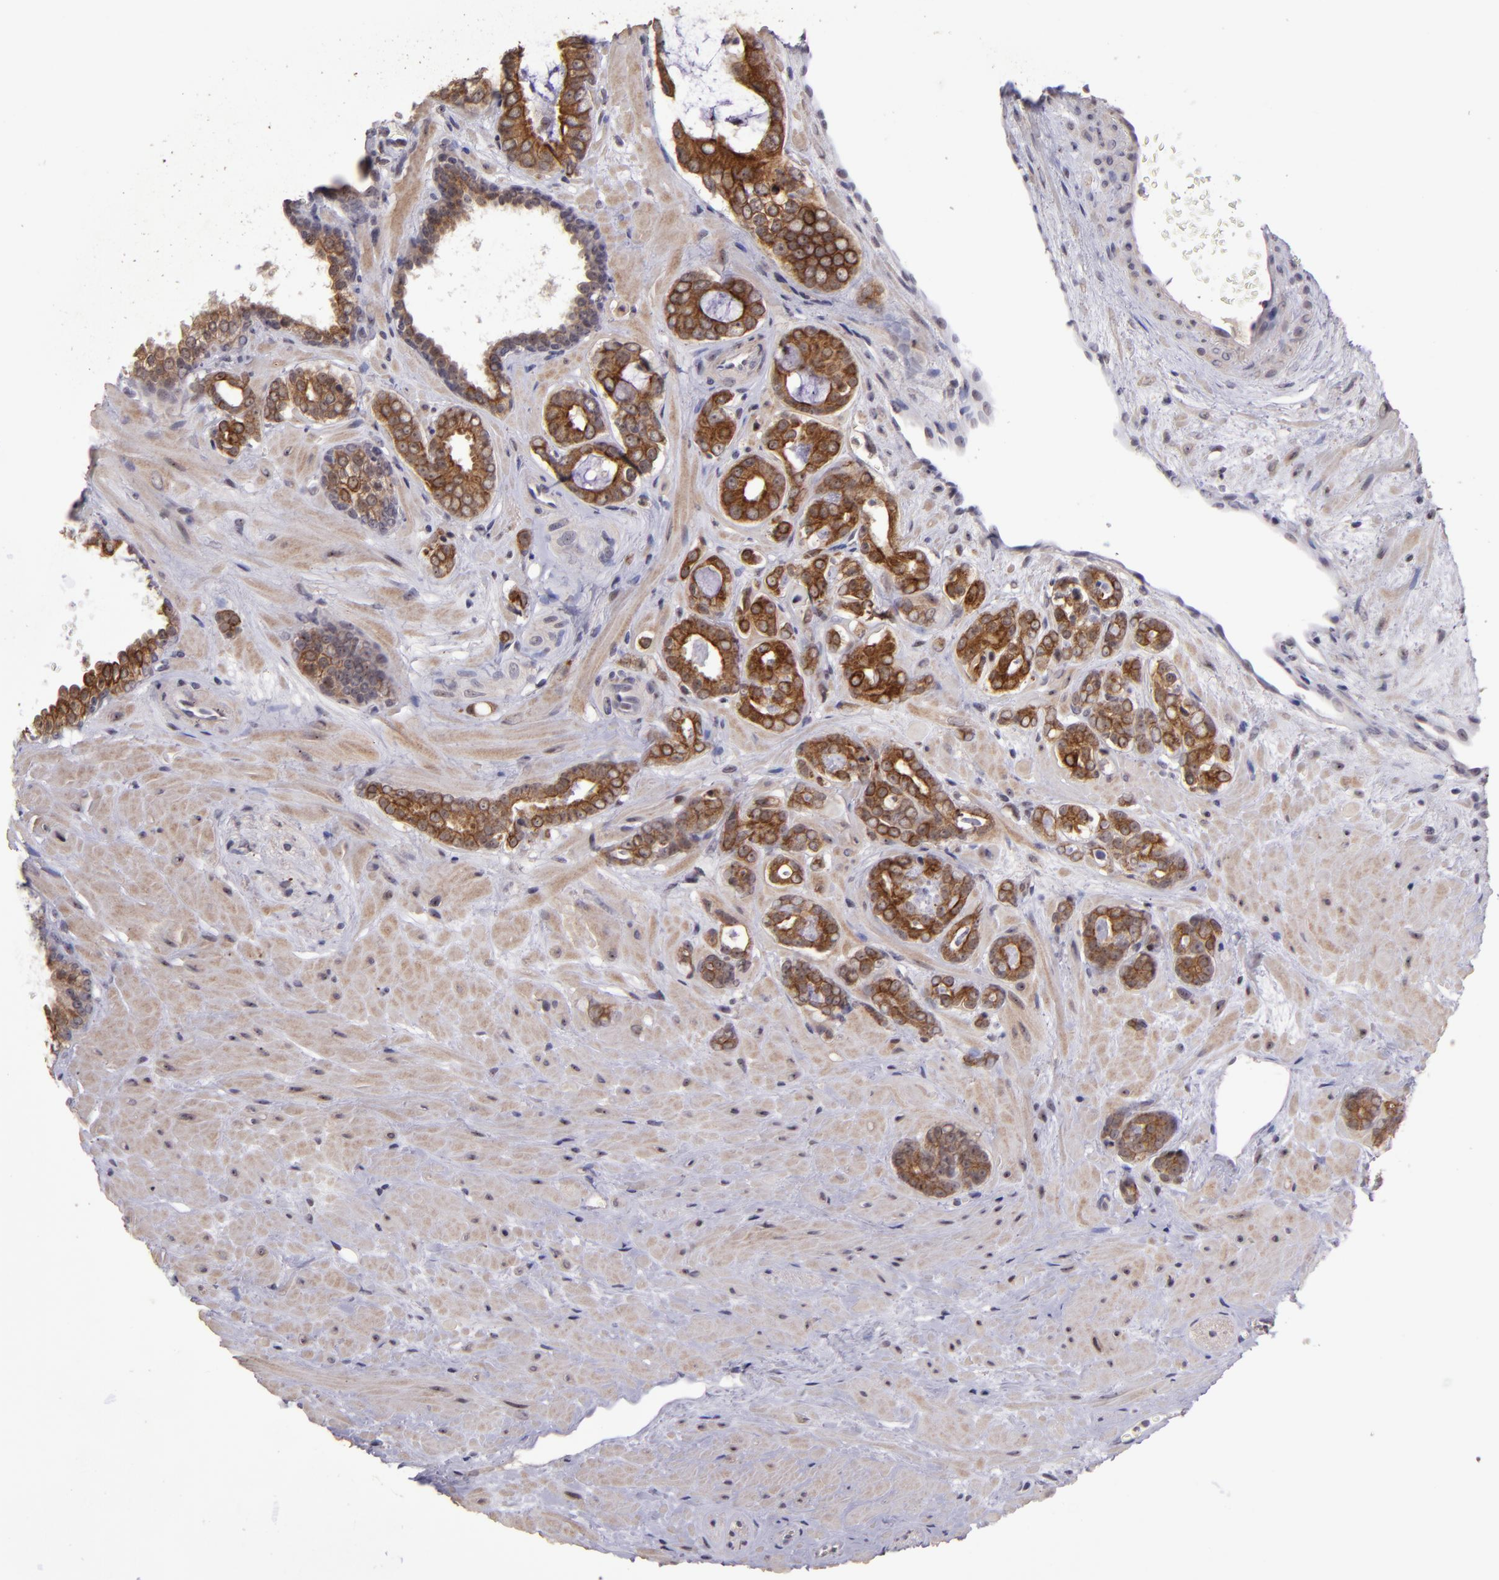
{"staining": {"intensity": "moderate", "quantity": ">75%", "location": "cytoplasmic/membranous"}, "tissue": "prostate cancer", "cell_type": "Tumor cells", "image_type": "cancer", "snomed": [{"axis": "morphology", "description": "Adenocarcinoma, Low grade"}, {"axis": "topography", "description": "Prostate"}], "caption": "An image of prostate cancer stained for a protein exhibits moderate cytoplasmic/membranous brown staining in tumor cells.", "gene": "PCNX4", "patient": {"sex": "male", "age": 57}}